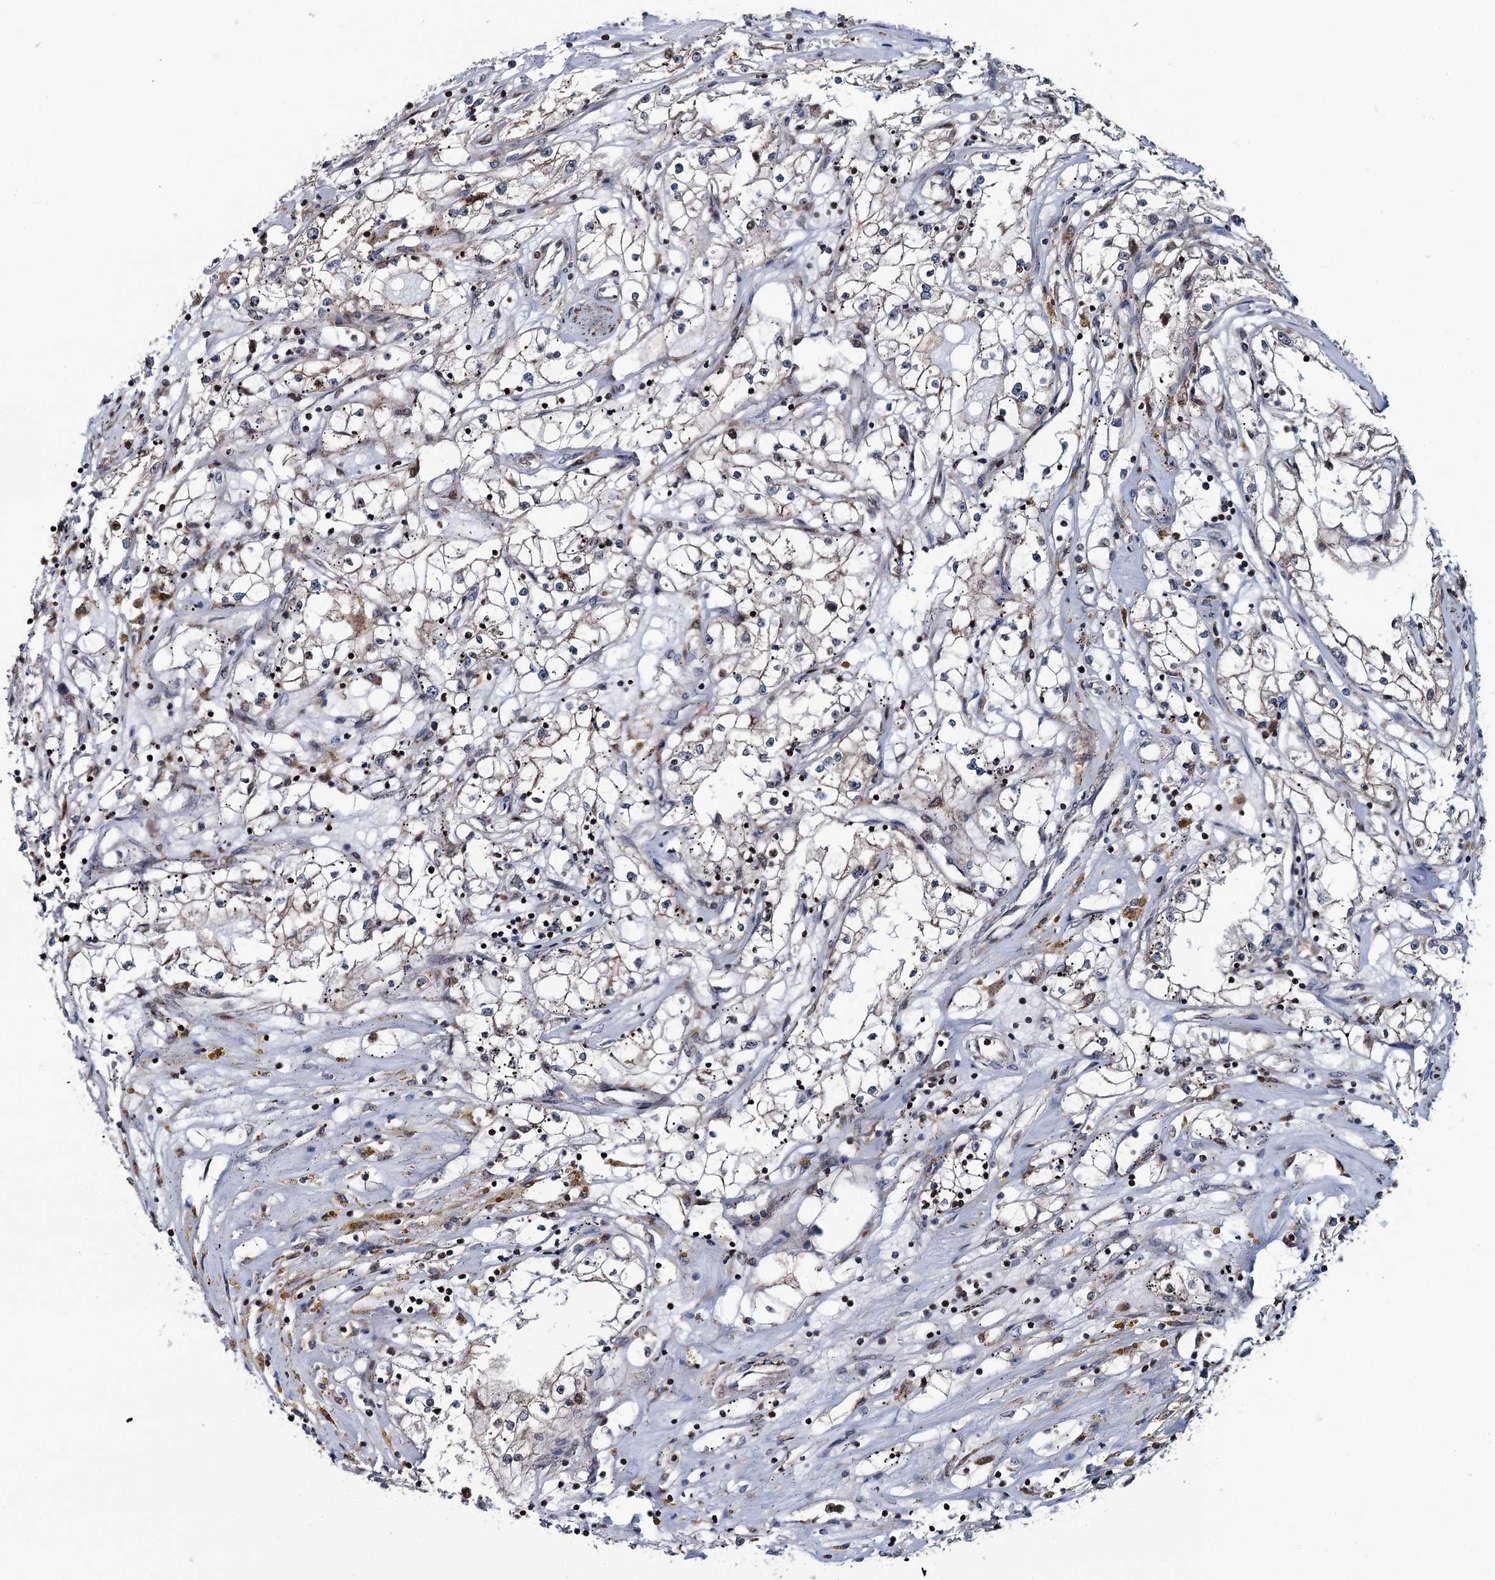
{"staining": {"intensity": "negative", "quantity": "none", "location": "none"}, "tissue": "renal cancer", "cell_type": "Tumor cells", "image_type": "cancer", "snomed": [{"axis": "morphology", "description": "Adenocarcinoma, NOS"}, {"axis": "topography", "description": "Kidney"}], "caption": "This micrograph is of adenocarcinoma (renal) stained with immunohistochemistry (IHC) to label a protein in brown with the nuclei are counter-stained blue. There is no expression in tumor cells.", "gene": "CCDC102A", "patient": {"sex": "male", "age": 56}}